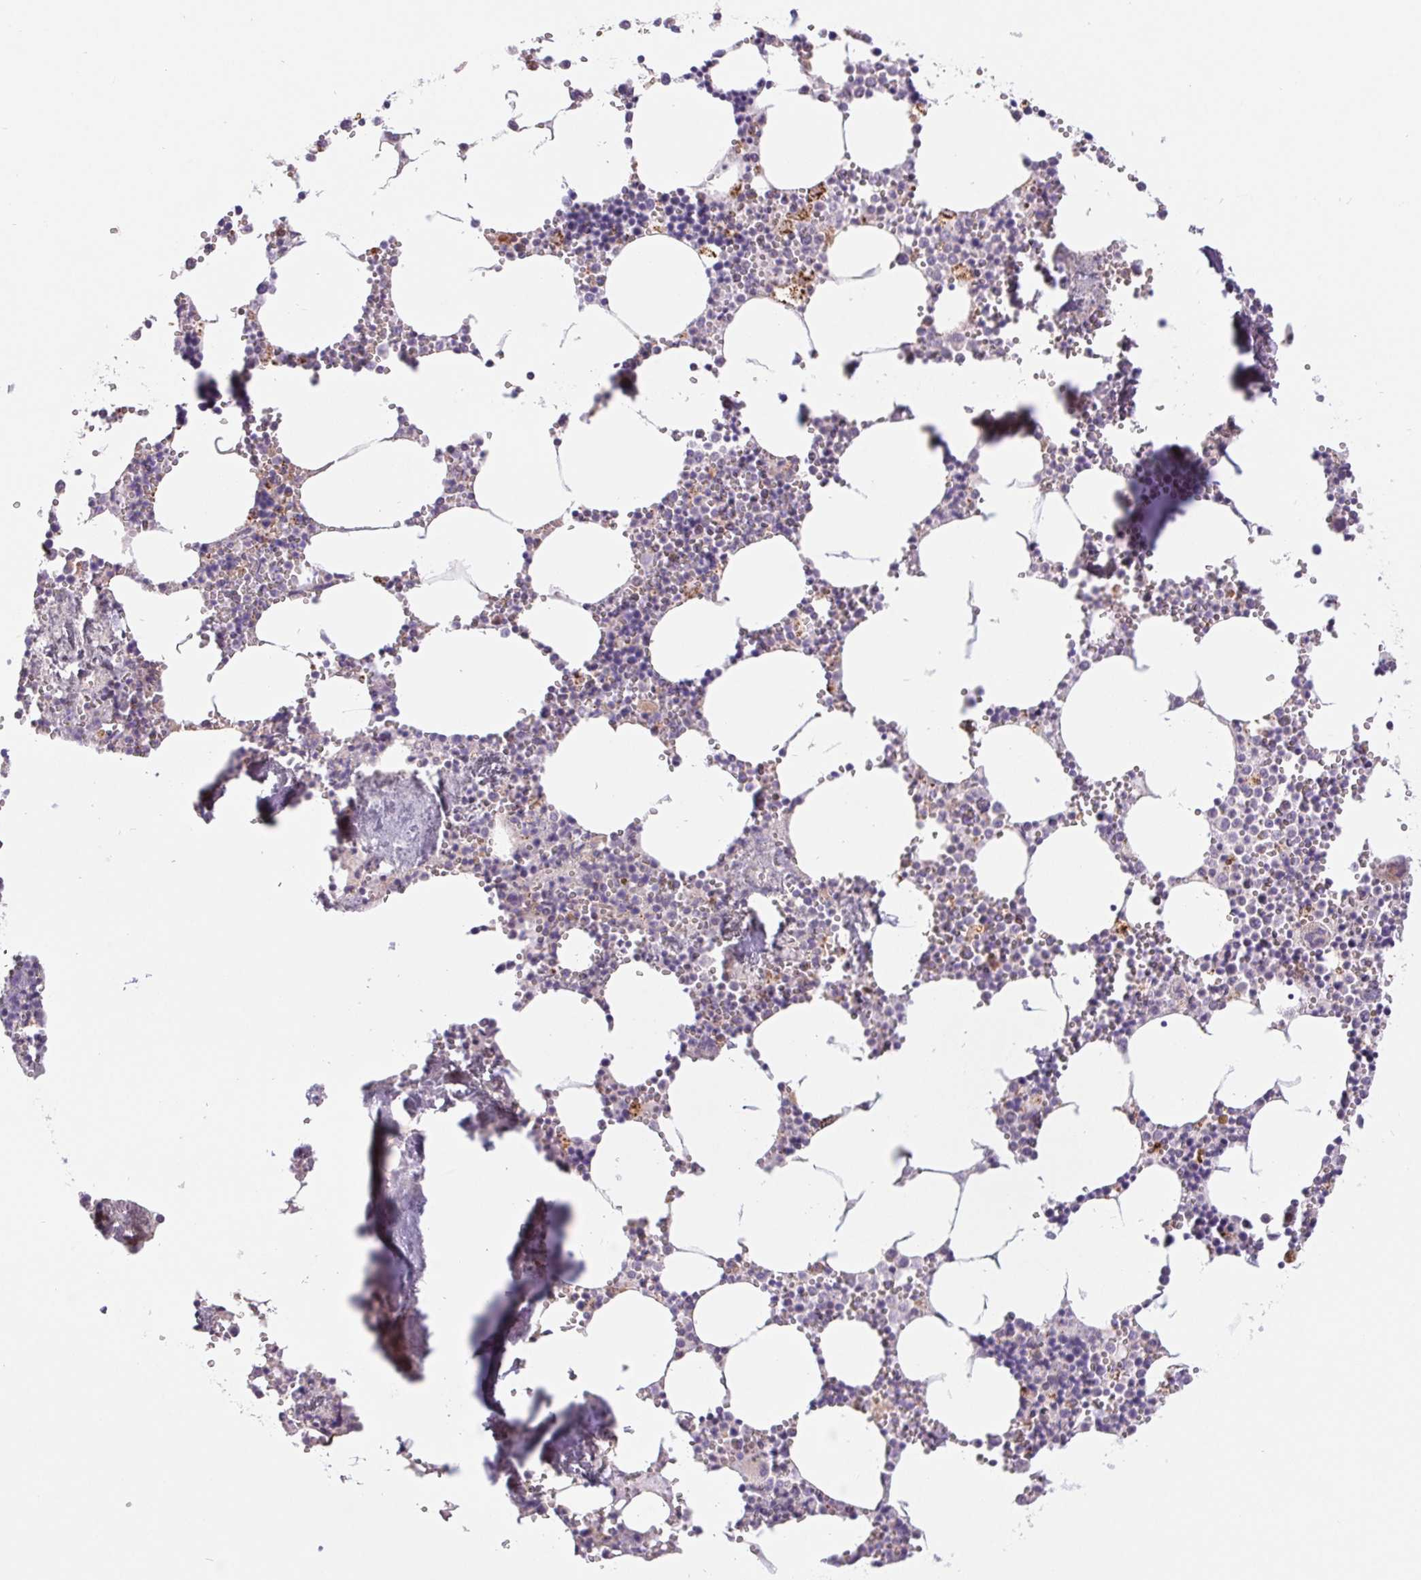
{"staining": {"intensity": "moderate", "quantity": "<25%", "location": "cytoplasmic/membranous"}, "tissue": "bone marrow", "cell_type": "Hematopoietic cells", "image_type": "normal", "snomed": [{"axis": "morphology", "description": "Normal tissue, NOS"}, {"axis": "topography", "description": "Bone marrow"}], "caption": "Immunohistochemistry image of benign human bone marrow stained for a protein (brown), which shows low levels of moderate cytoplasmic/membranous expression in approximately <25% of hematopoietic cells.", "gene": "EMC6", "patient": {"sex": "male", "age": 54}}